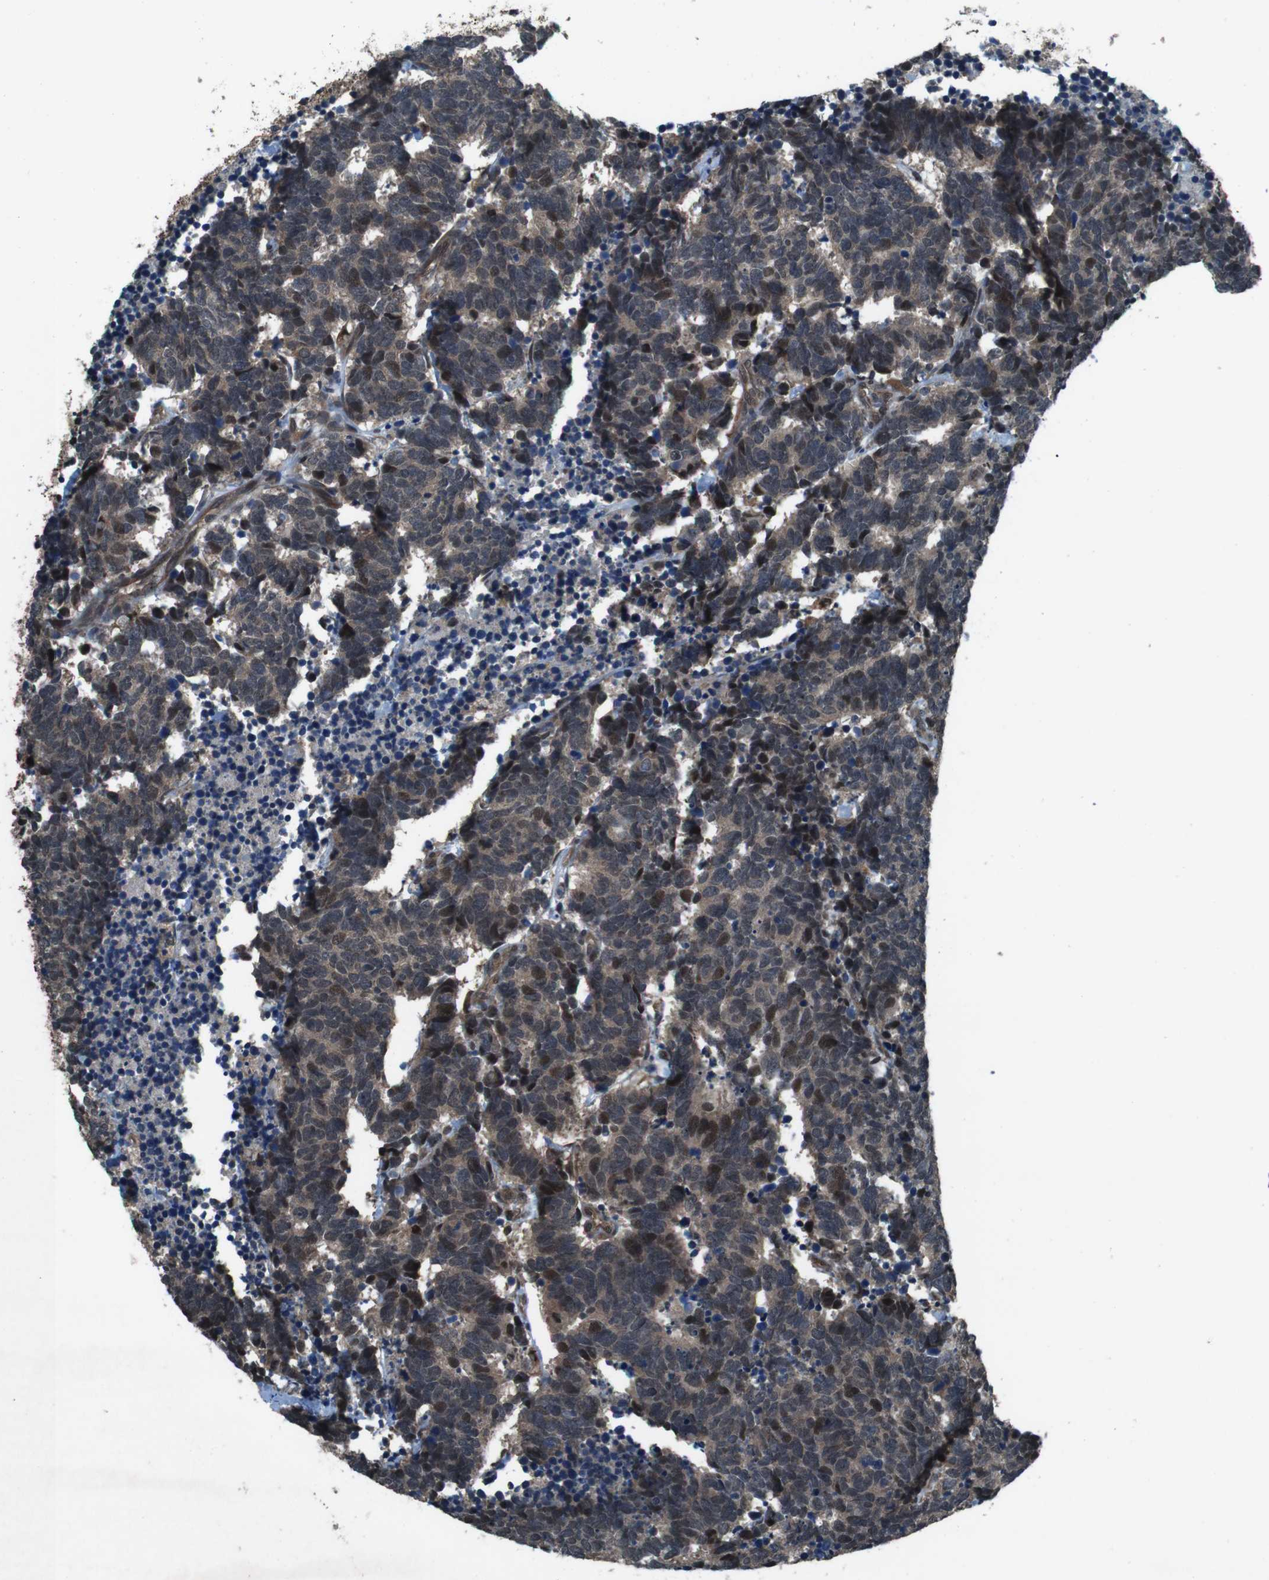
{"staining": {"intensity": "moderate", "quantity": ">75%", "location": "cytoplasmic/membranous,nuclear"}, "tissue": "carcinoid", "cell_type": "Tumor cells", "image_type": "cancer", "snomed": [{"axis": "morphology", "description": "Carcinoma, NOS"}, {"axis": "morphology", "description": "Carcinoid, malignant, NOS"}, {"axis": "topography", "description": "Urinary bladder"}], "caption": "Carcinoid tissue displays moderate cytoplasmic/membranous and nuclear expression in about >75% of tumor cells", "gene": "SOCS1", "patient": {"sex": "male", "age": 57}}